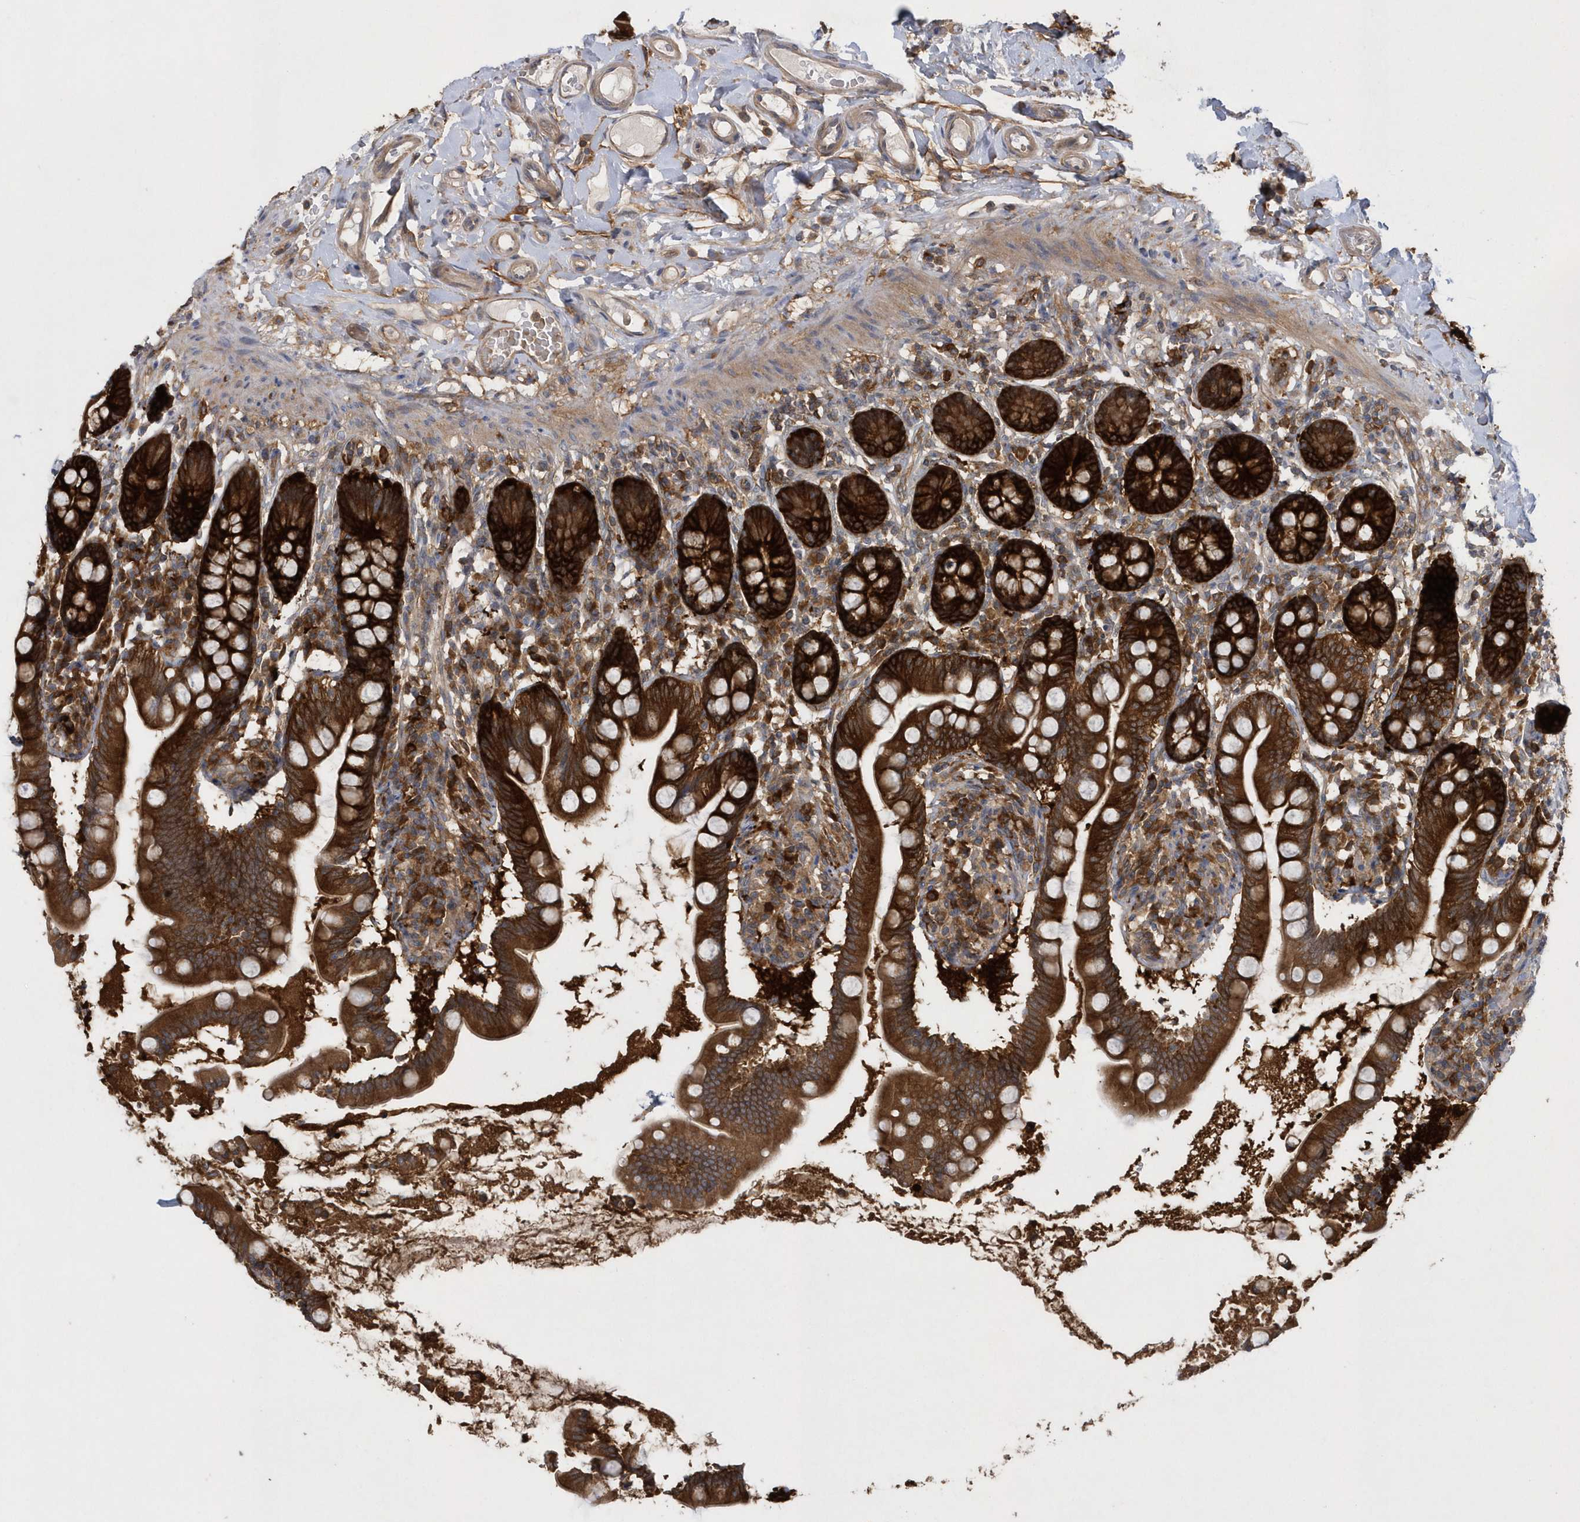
{"staining": {"intensity": "strong", "quantity": ">75%", "location": "cytoplasmic/membranous"}, "tissue": "small intestine", "cell_type": "Glandular cells", "image_type": "normal", "snomed": [{"axis": "morphology", "description": "Normal tissue, NOS"}, {"axis": "topography", "description": "Small intestine"}], "caption": "Protein staining of unremarkable small intestine demonstrates strong cytoplasmic/membranous positivity in approximately >75% of glandular cells. The staining is performed using DAB (3,3'-diaminobenzidine) brown chromogen to label protein expression. The nuclei are counter-stained blue using hematoxylin.", "gene": "PAICS", "patient": {"sex": "female", "age": 64}}